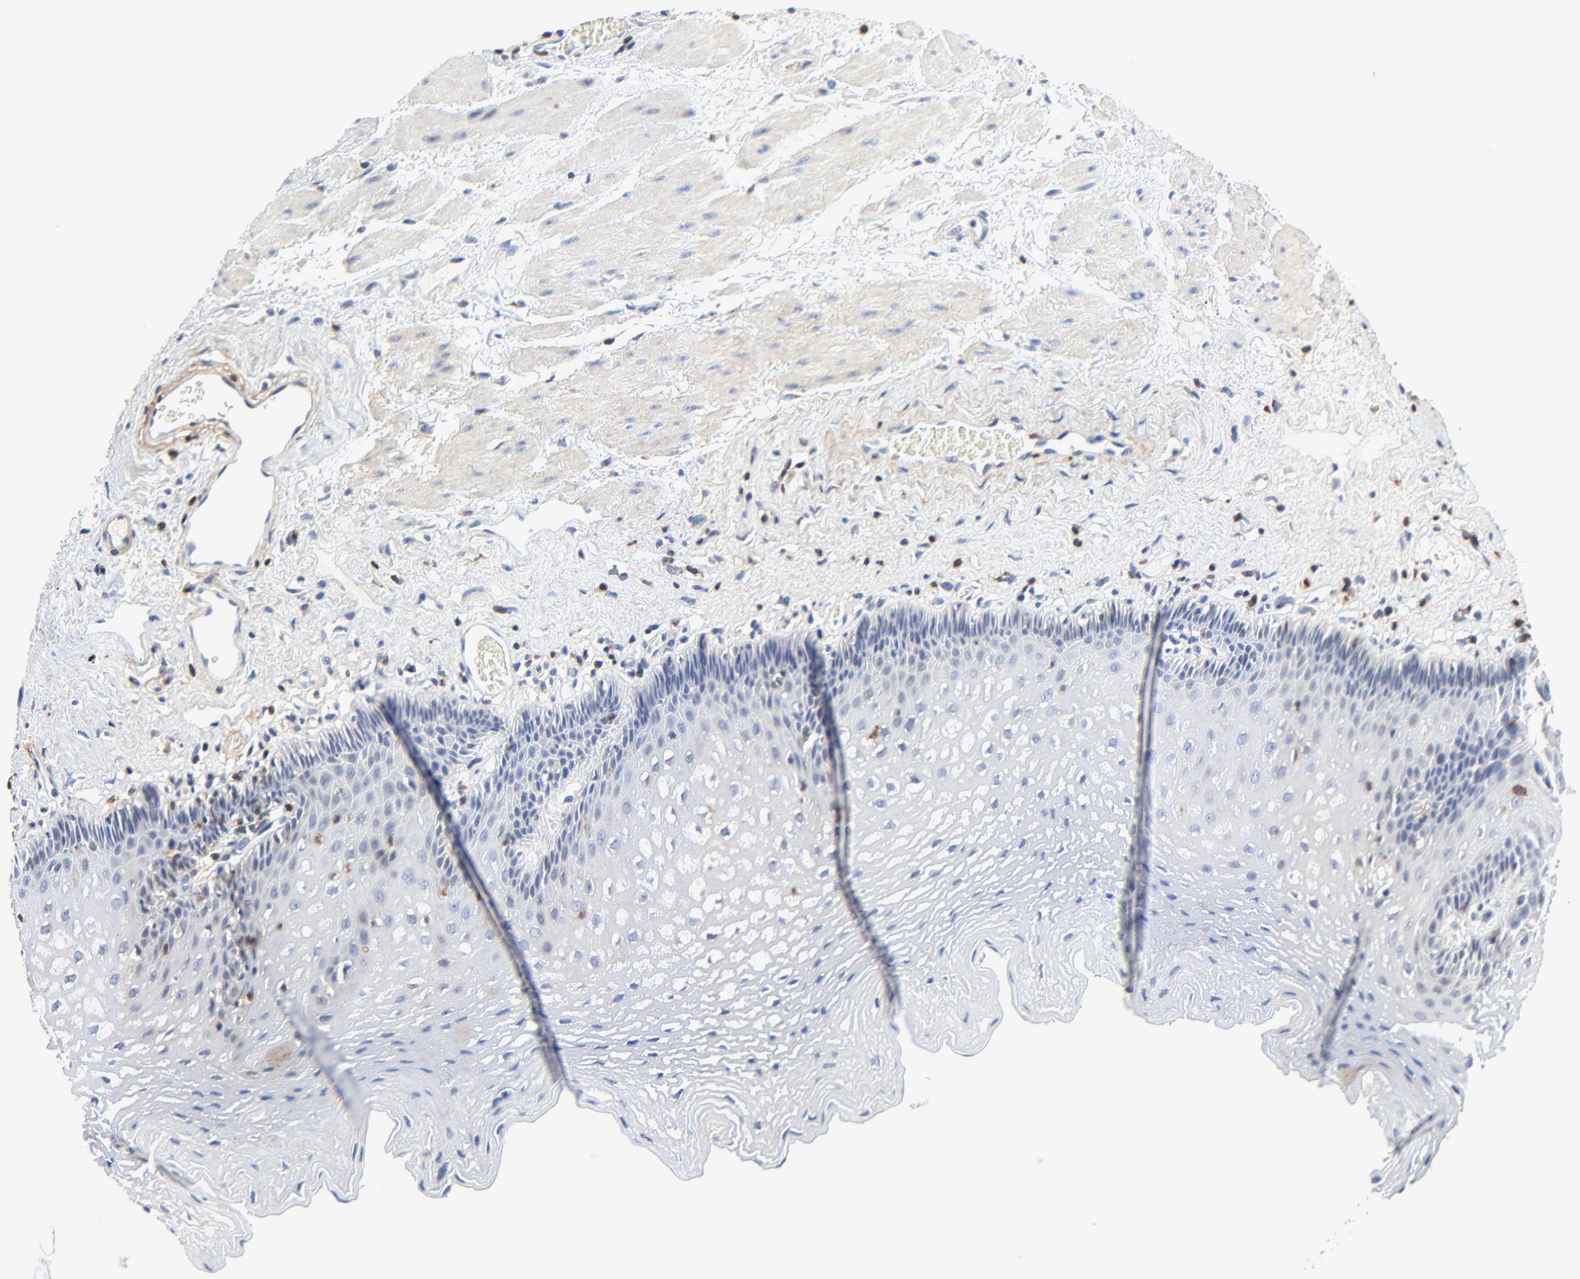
{"staining": {"intensity": "negative", "quantity": "none", "location": "none"}, "tissue": "esophagus", "cell_type": "Squamous epithelial cells", "image_type": "normal", "snomed": [{"axis": "morphology", "description": "Normal tissue, NOS"}, {"axis": "topography", "description": "Esophagus"}], "caption": "There is no significant expression in squamous epithelial cells of esophagus.", "gene": "SKAP1", "patient": {"sex": "female", "age": 70}}